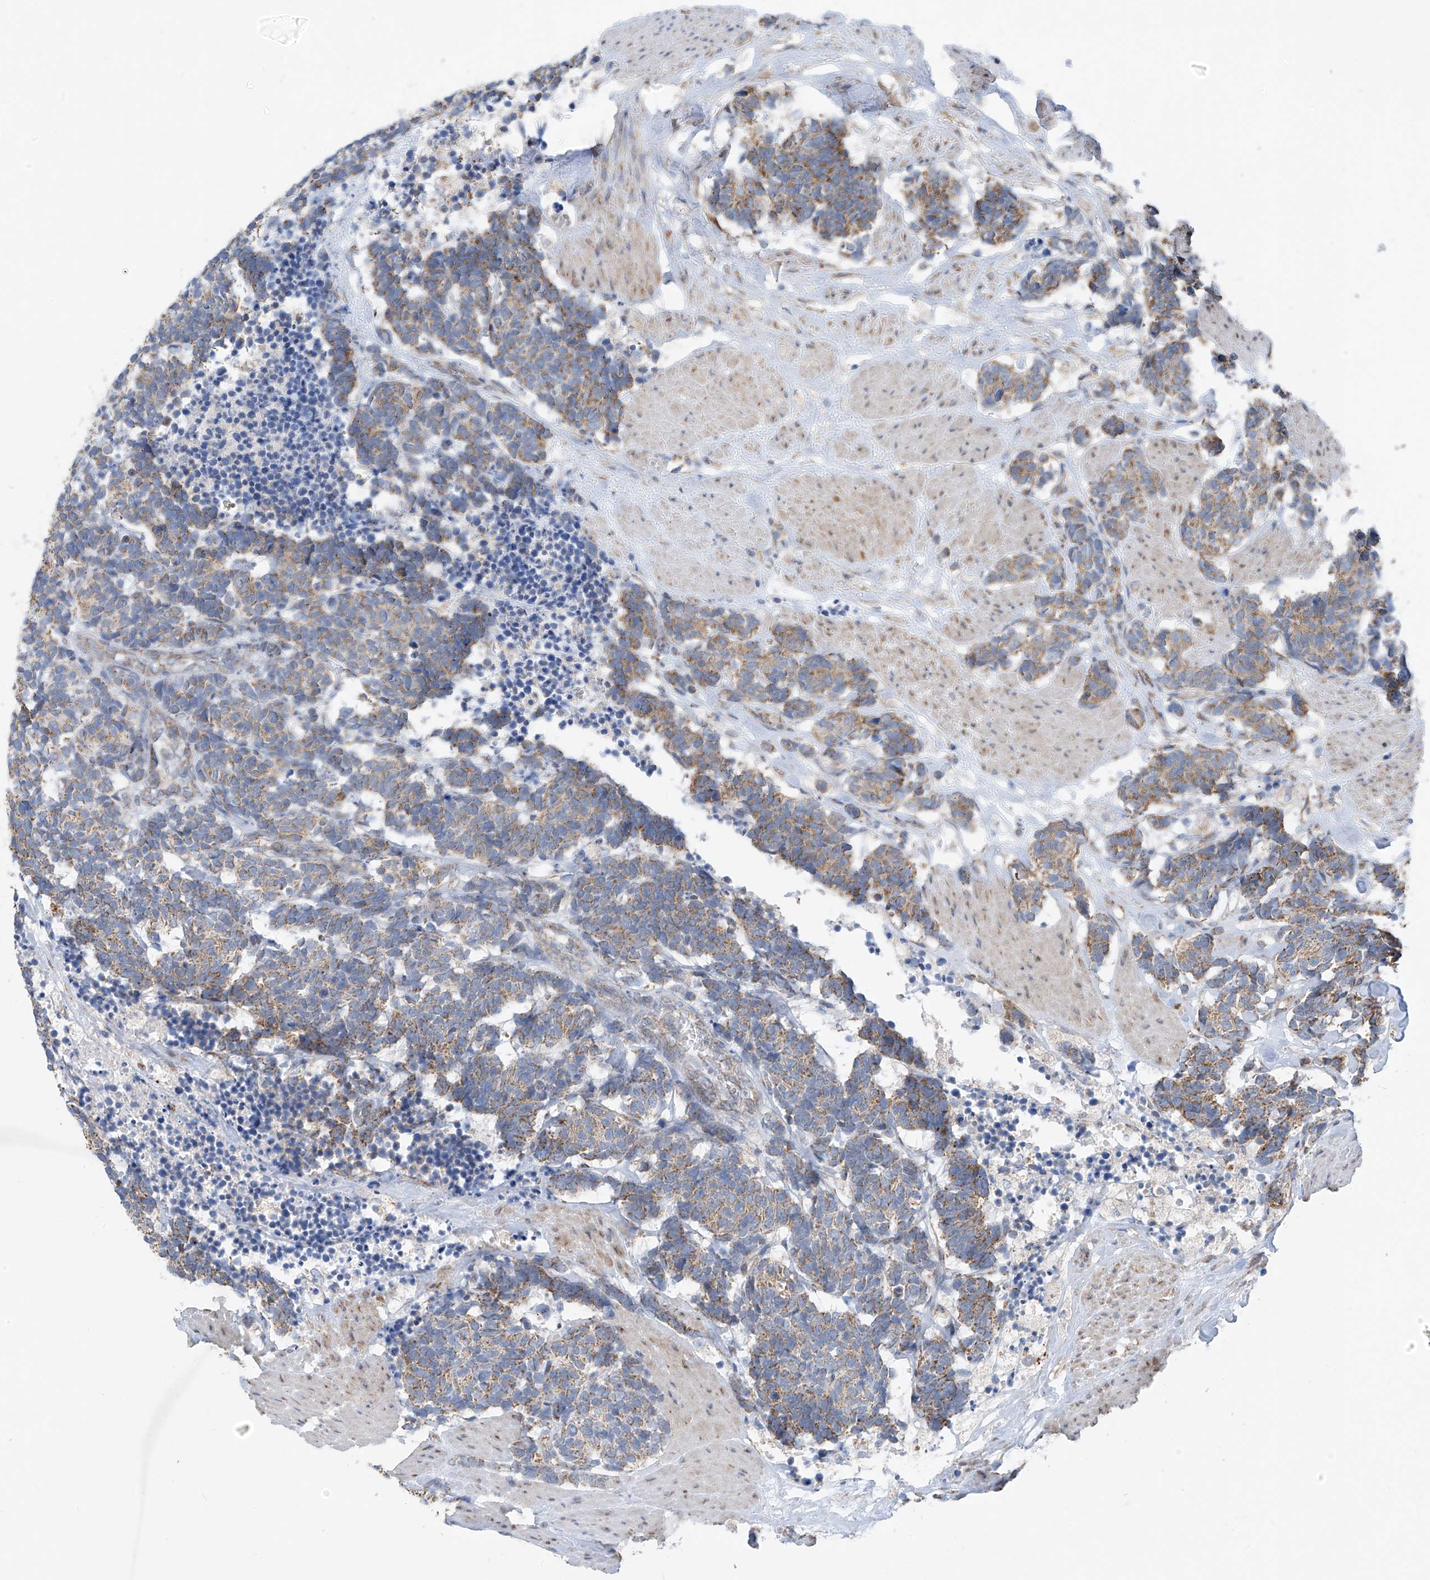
{"staining": {"intensity": "moderate", "quantity": ">75%", "location": "cytoplasmic/membranous"}, "tissue": "carcinoid", "cell_type": "Tumor cells", "image_type": "cancer", "snomed": [{"axis": "morphology", "description": "Carcinoma, NOS"}, {"axis": "morphology", "description": "Carcinoid, malignant, NOS"}, {"axis": "topography", "description": "Urinary bladder"}], "caption": "Human carcinoid stained for a protein (brown) demonstrates moderate cytoplasmic/membranous positive staining in approximately >75% of tumor cells.", "gene": "EOMES", "patient": {"sex": "male", "age": 57}}